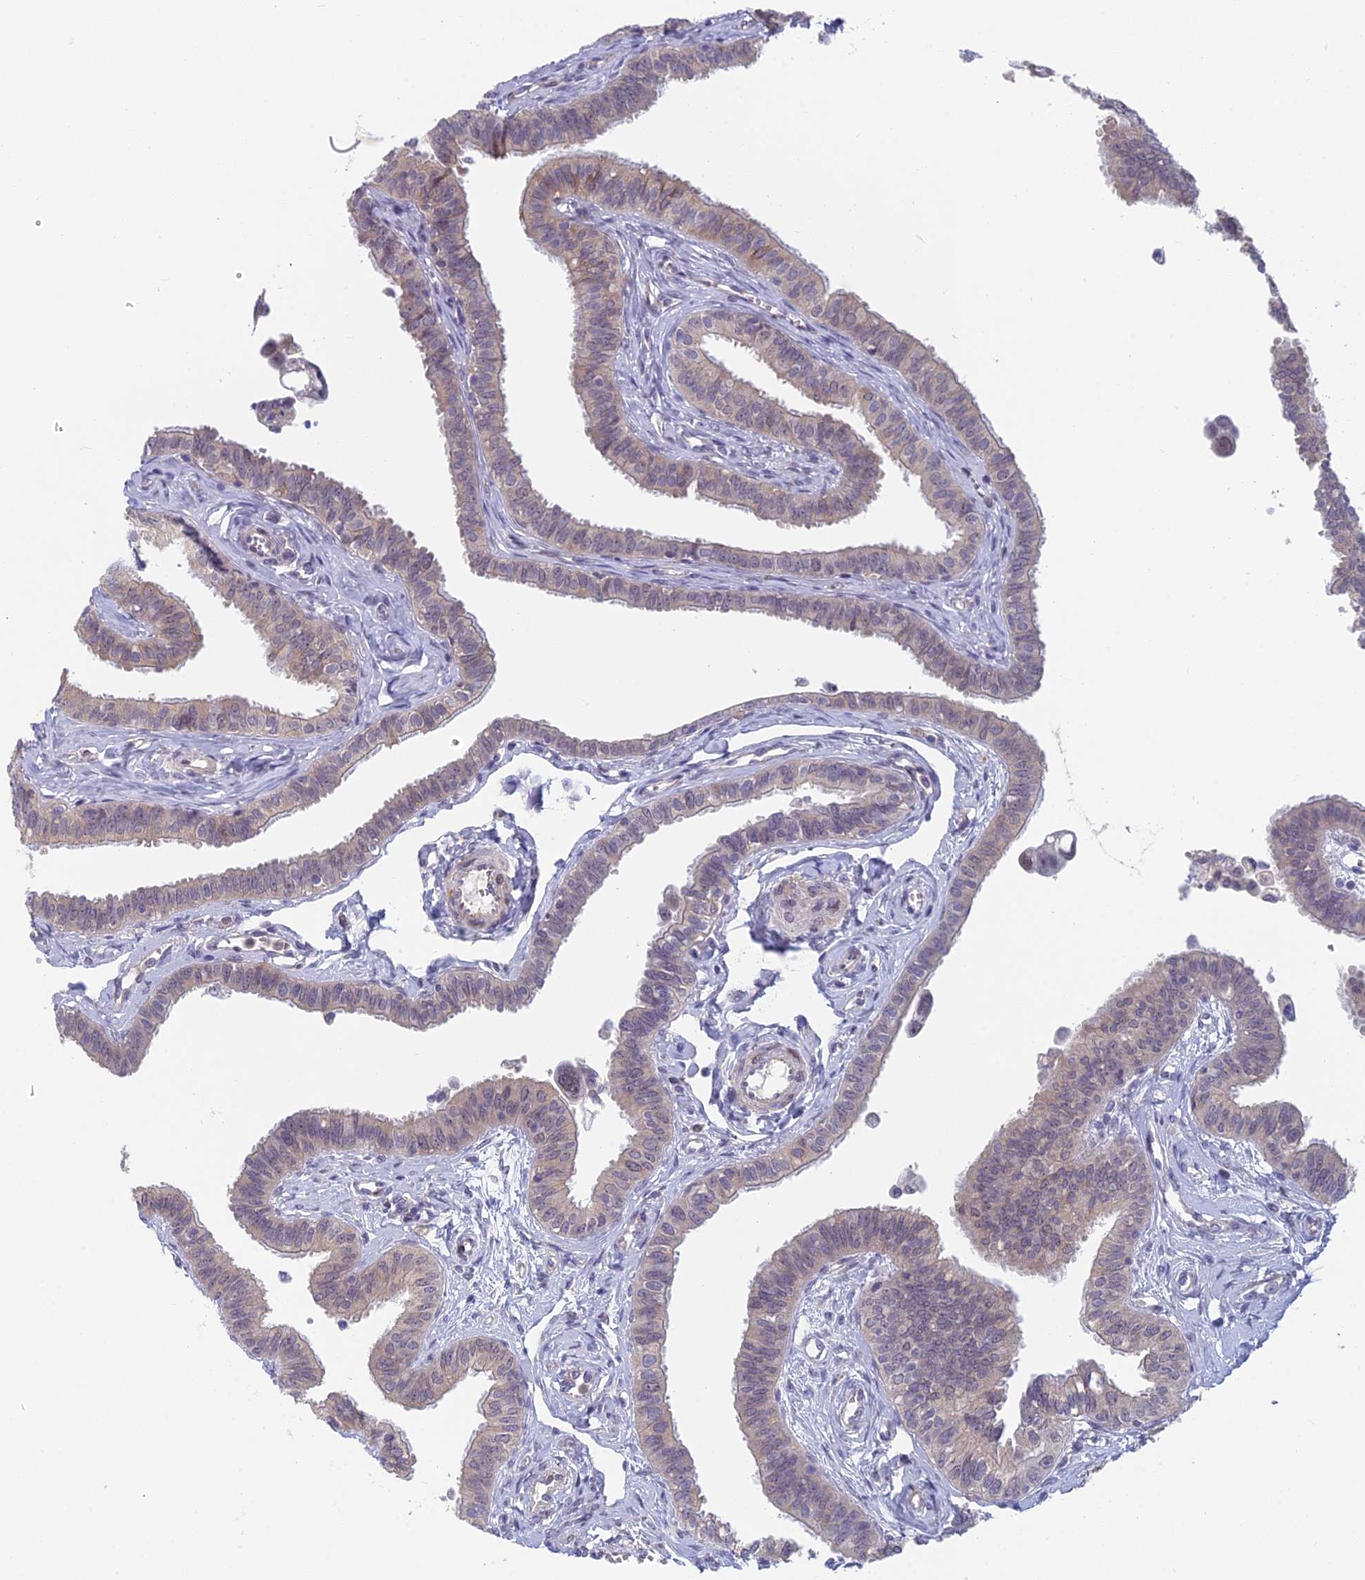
{"staining": {"intensity": "weak", "quantity": "25%-75%", "location": "cytoplasmic/membranous"}, "tissue": "fallopian tube", "cell_type": "Glandular cells", "image_type": "normal", "snomed": [{"axis": "morphology", "description": "Normal tissue, NOS"}, {"axis": "morphology", "description": "Carcinoma, NOS"}, {"axis": "topography", "description": "Fallopian tube"}, {"axis": "topography", "description": "Ovary"}], "caption": "Glandular cells reveal low levels of weak cytoplasmic/membranous staining in about 25%-75% of cells in unremarkable human fallopian tube.", "gene": "PPP1R26", "patient": {"sex": "female", "age": 59}}